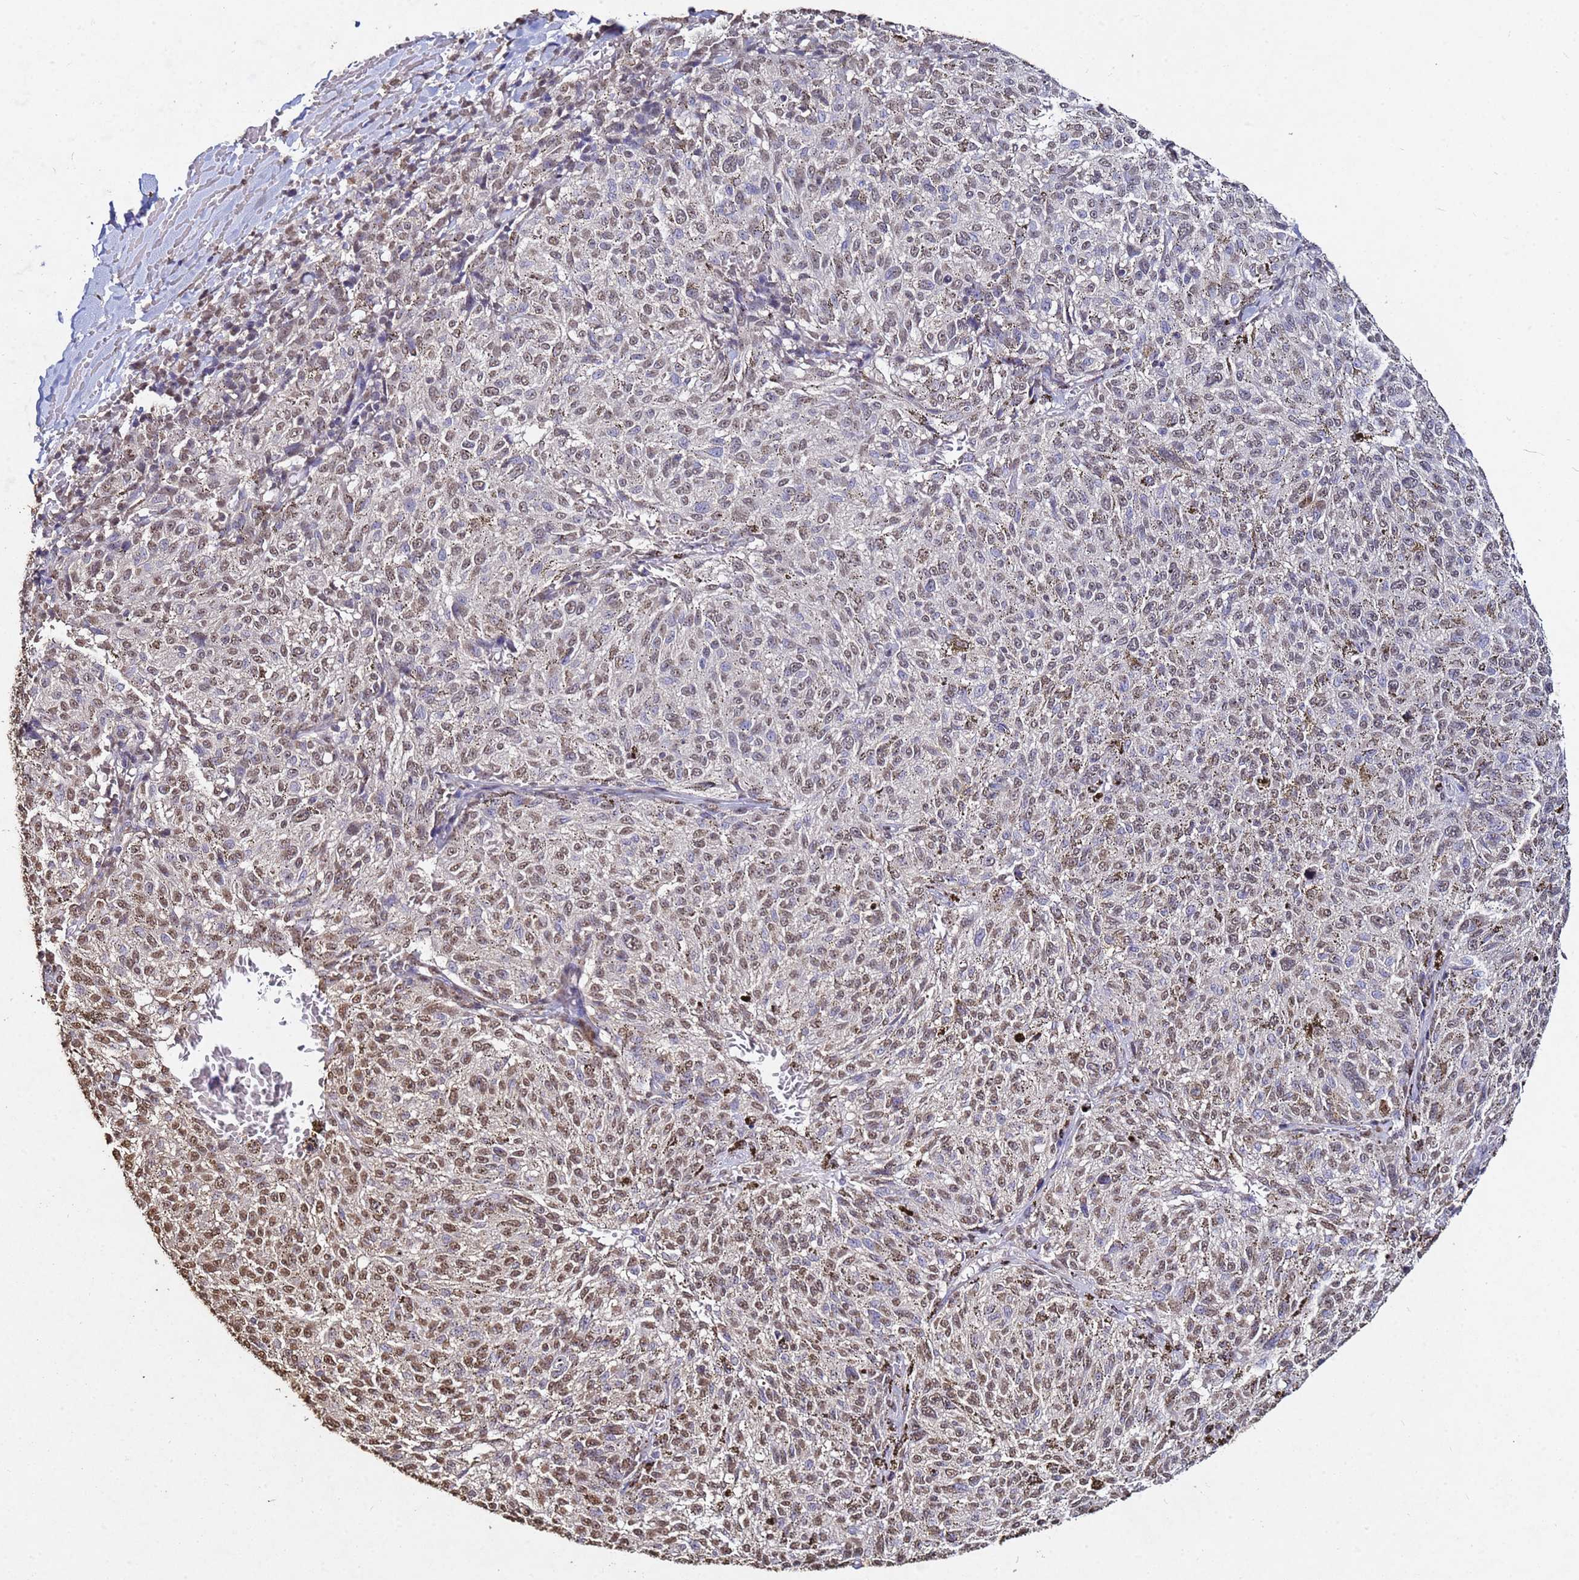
{"staining": {"intensity": "moderate", "quantity": "25%-75%", "location": "nuclear"}, "tissue": "melanoma", "cell_type": "Tumor cells", "image_type": "cancer", "snomed": [{"axis": "morphology", "description": "Malignant melanoma, NOS"}, {"axis": "topography", "description": "Skin"}], "caption": "Human malignant melanoma stained with a brown dye reveals moderate nuclear positive positivity in approximately 25%-75% of tumor cells.", "gene": "MYOCD", "patient": {"sex": "female", "age": 72}}